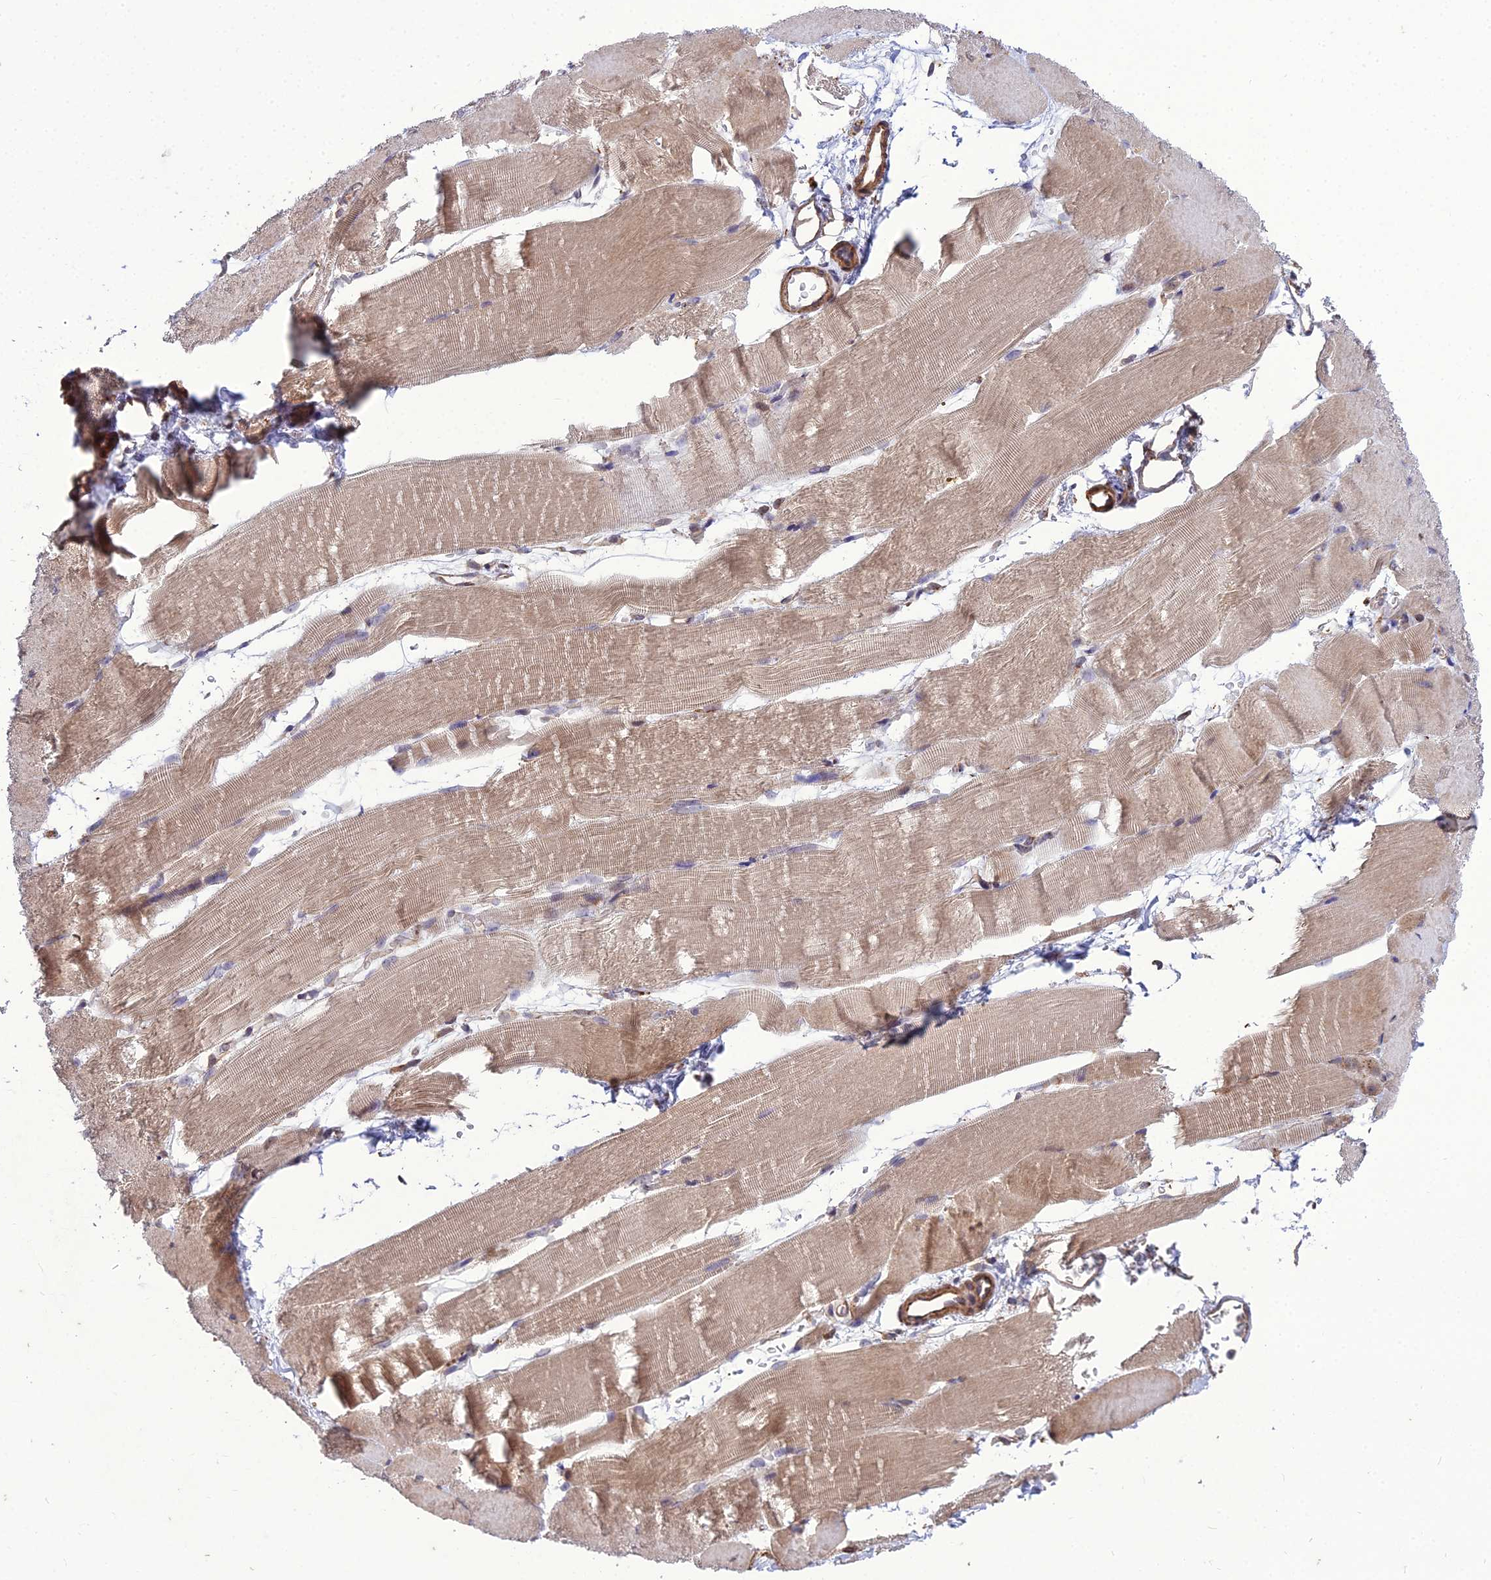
{"staining": {"intensity": "moderate", "quantity": ">75%", "location": "cytoplasmic/membranous"}, "tissue": "skeletal muscle", "cell_type": "Myocytes", "image_type": "normal", "snomed": [{"axis": "morphology", "description": "Normal tissue, NOS"}, {"axis": "topography", "description": "Skeletal muscle"}, {"axis": "topography", "description": "Parathyroid gland"}], "caption": "The image demonstrates a brown stain indicating the presence of a protein in the cytoplasmic/membranous of myocytes in skeletal muscle.", "gene": "TSPYL2", "patient": {"sex": "female", "age": 37}}